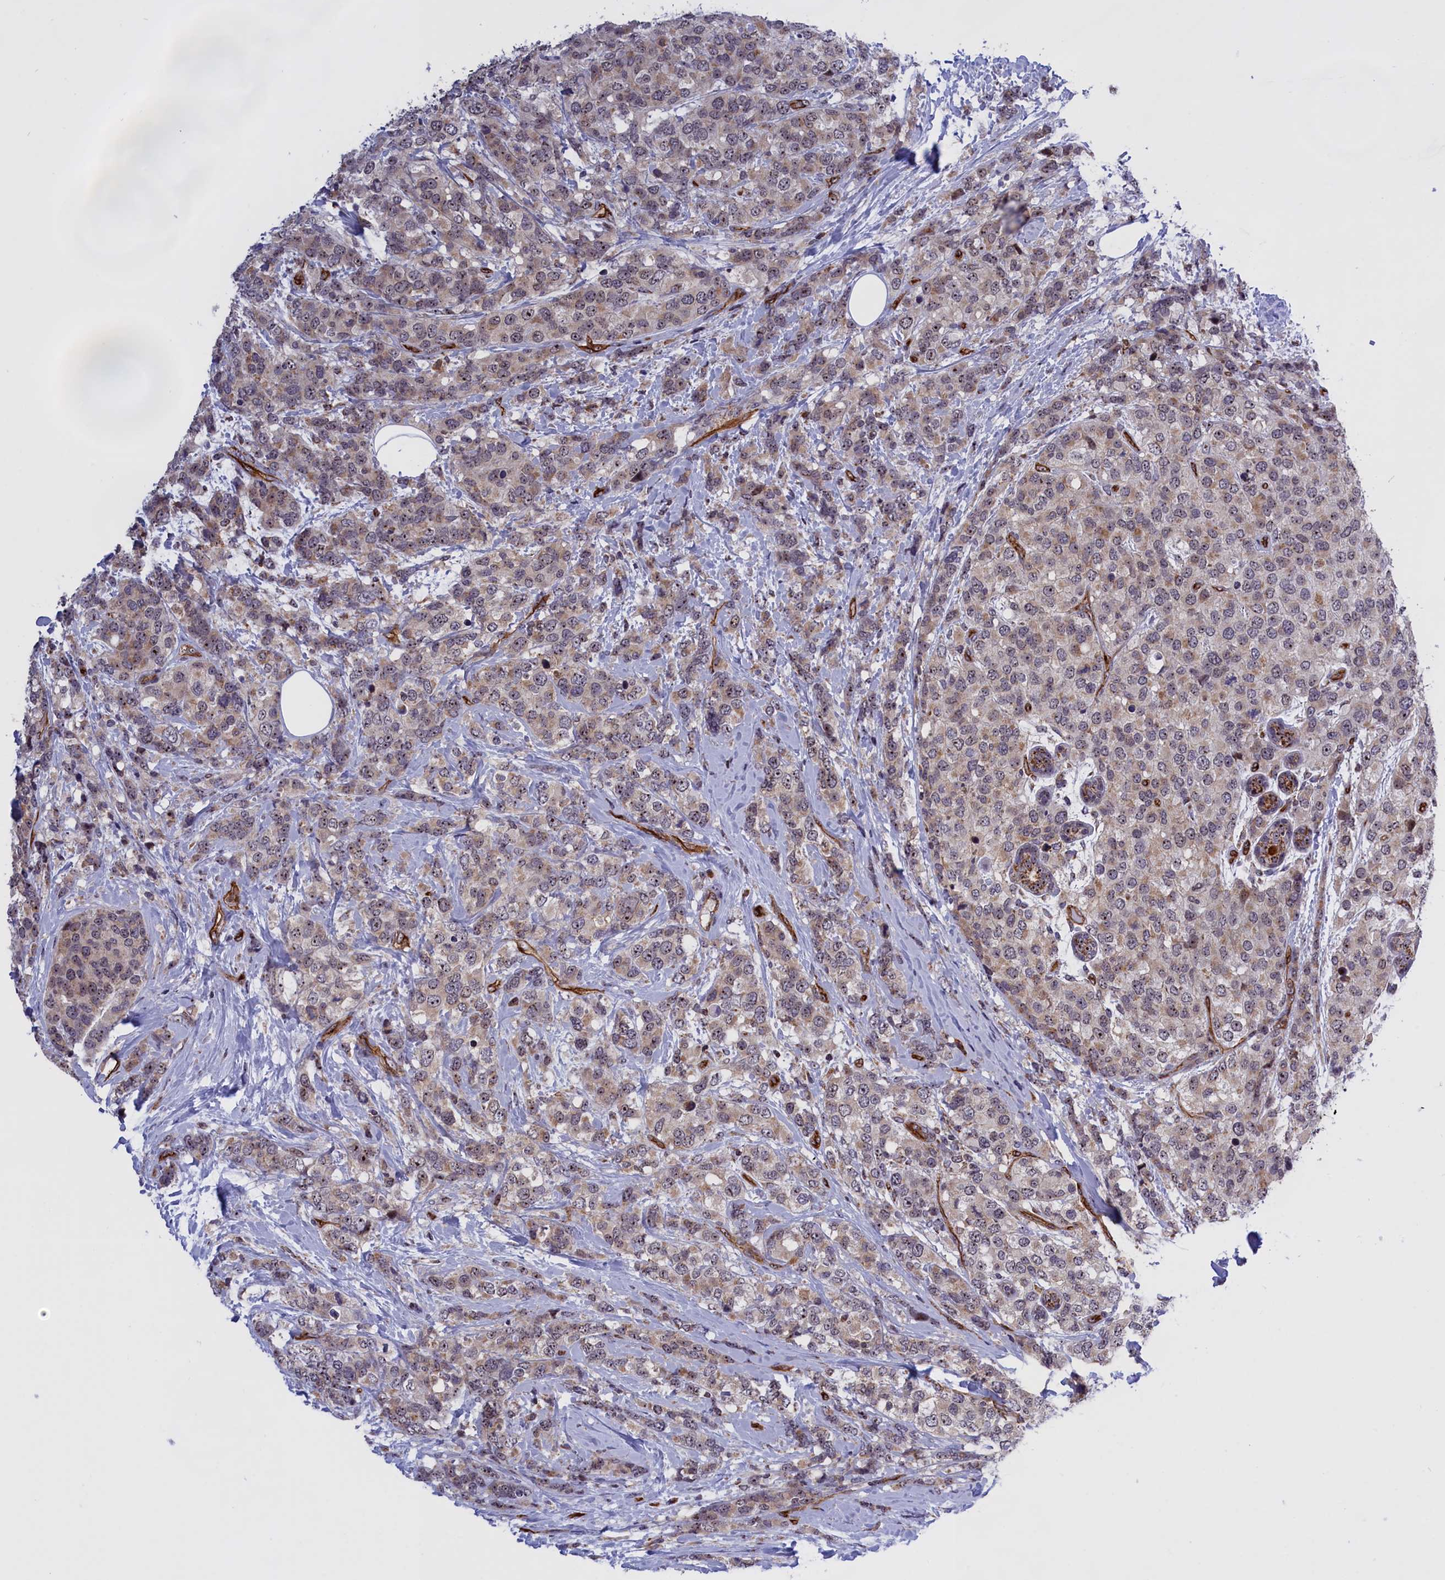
{"staining": {"intensity": "weak", "quantity": ">75%", "location": "cytoplasmic/membranous,nuclear"}, "tissue": "breast cancer", "cell_type": "Tumor cells", "image_type": "cancer", "snomed": [{"axis": "morphology", "description": "Lobular carcinoma"}, {"axis": "topography", "description": "Breast"}], "caption": "Immunohistochemistry (IHC) of breast cancer shows low levels of weak cytoplasmic/membranous and nuclear staining in about >75% of tumor cells.", "gene": "MPND", "patient": {"sex": "female", "age": 59}}